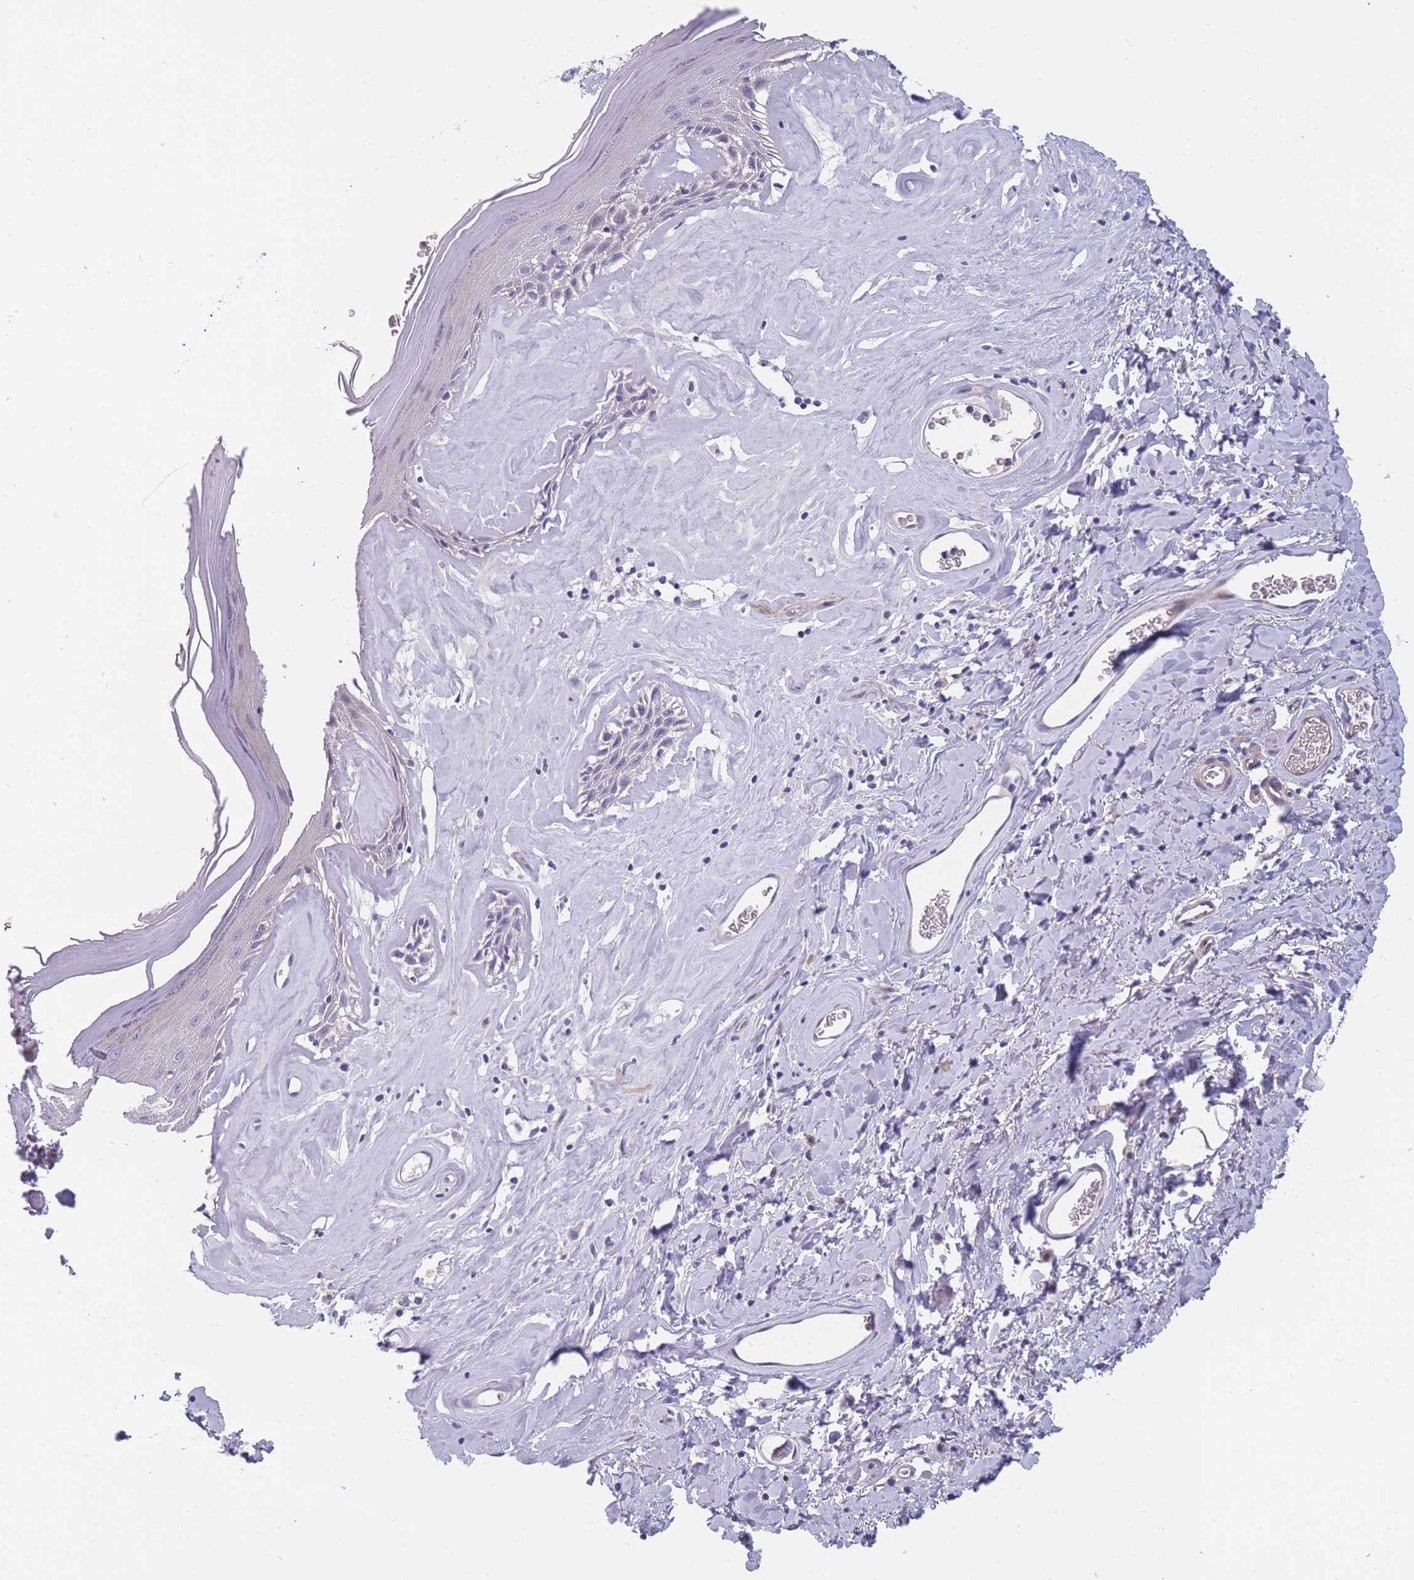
{"staining": {"intensity": "weak", "quantity": "<25%", "location": "cytoplasmic/membranous,nuclear"}, "tissue": "skin", "cell_type": "Epidermal cells", "image_type": "normal", "snomed": [{"axis": "morphology", "description": "Normal tissue, NOS"}, {"axis": "morphology", "description": "Inflammation, NOS"}, {"axis": "topography", "description": "Vulva"}], "caption": "Photomicrograph shows no protein expression in epidermal cells of unremarkable skin. Brightfield microscopy of immunohistochemistry stained with DAB (3,3'-diaminobenzidine) (brown) and hematoxylin (blue), captured at high magnification.", "gene": "FAM83F", "patient": {"sex": "female", "age": 86}}